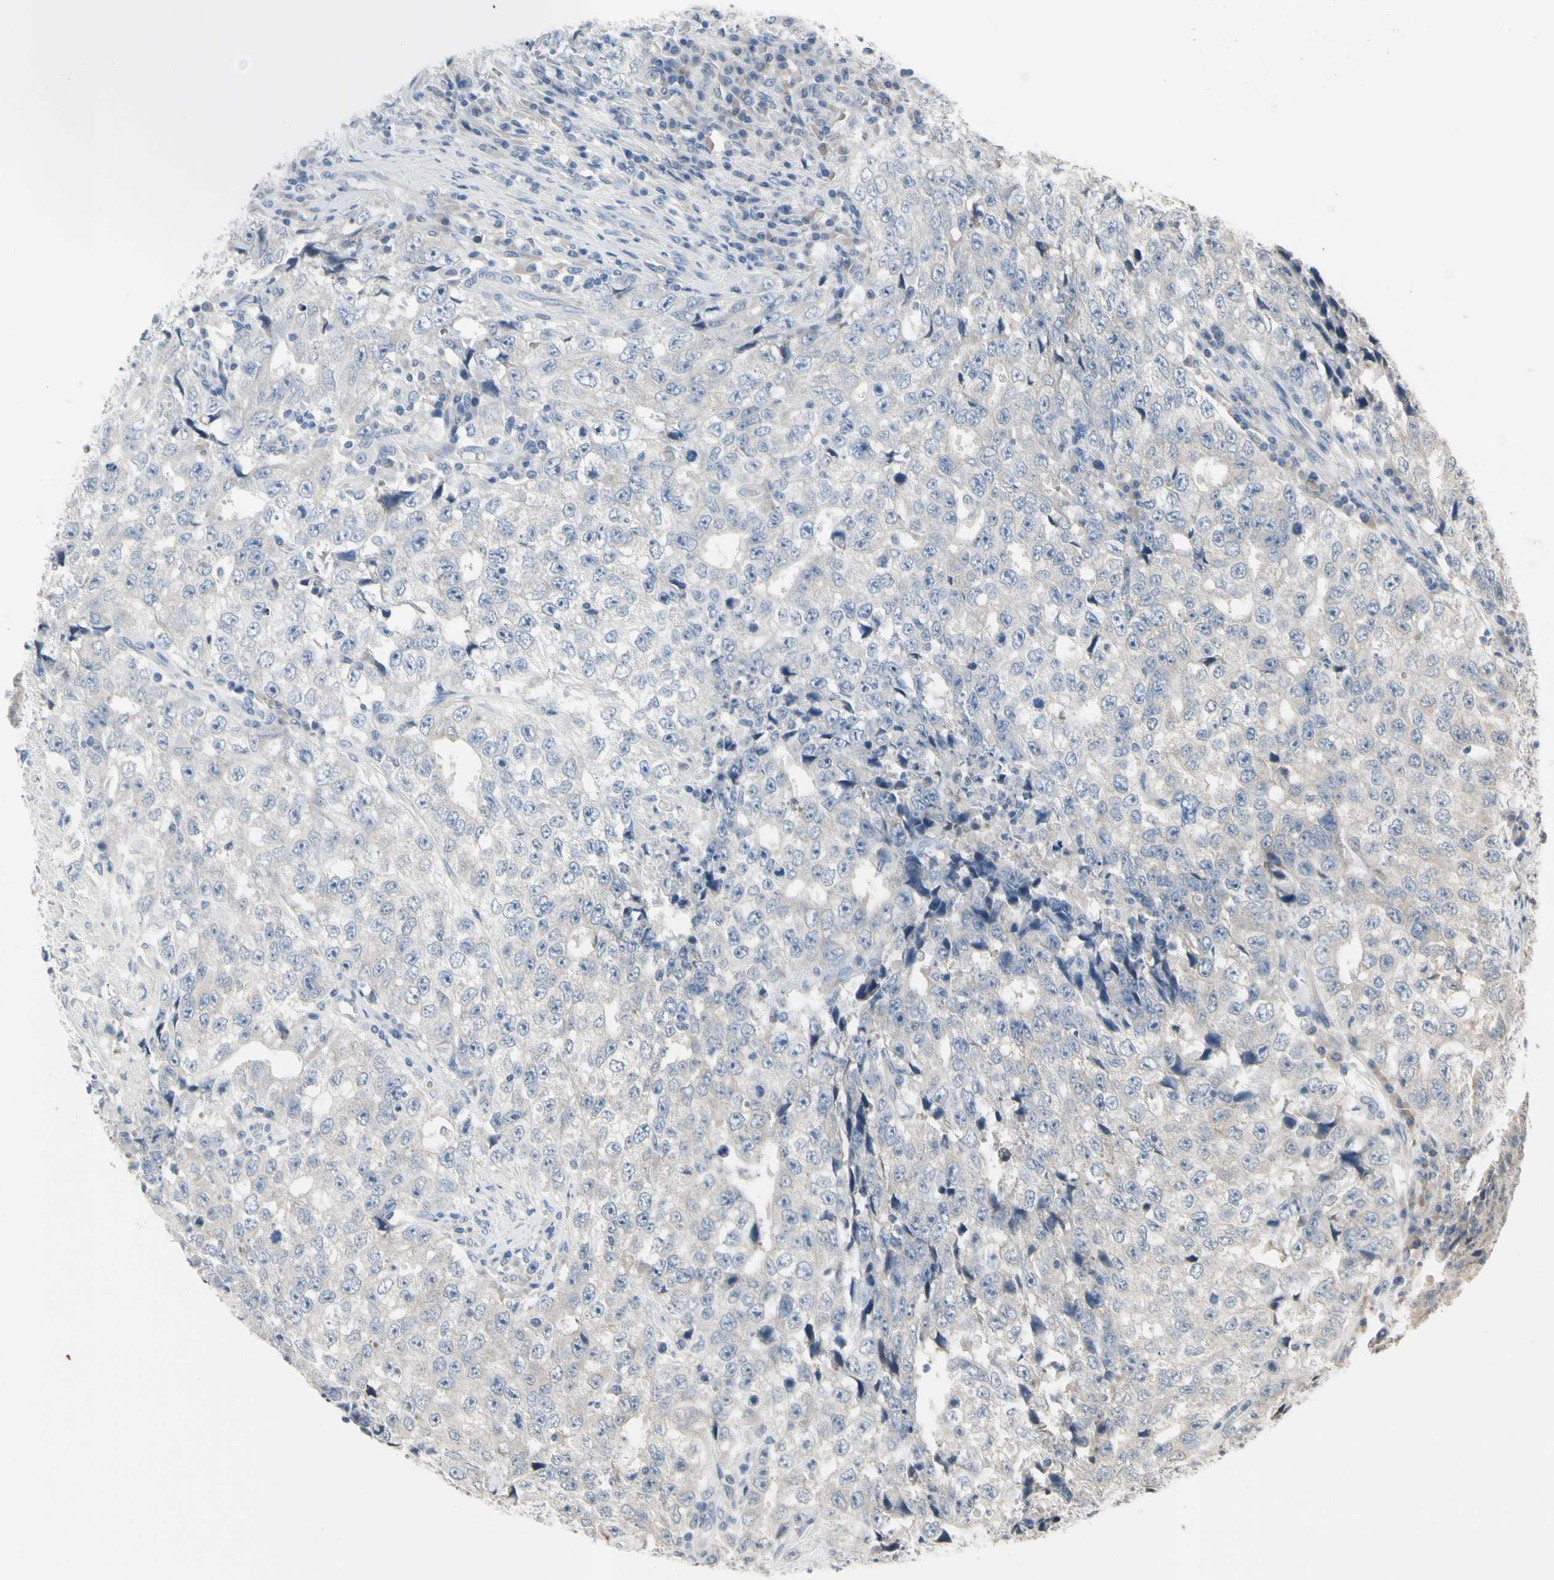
{"staining": {"intensity": "weak", "quantity": "25%-75%", "location": "cytoplasmic/membranous"}, "tissue": "testis cancer", "cell_type": "Tumor cells", "image_type": "cancer", "snomed": [{"axis": "morphology", "description": "Necrosis, NOS"}, {"axis": "morphology", "description": "Carcinoma, Embryonal, NOS"}, {"axis": "topography", "description": "Testis"}], "caption": "High-magnification brightfield microscopy of testis embryonal carcinoma stained with DAB (brown) and counterstained with hematoxylin (blue). tumor cells exhibit weak cytoplasmic/membranous expression is identified in about25%-75% of cells.", "gene": "SV2A", "patient": {"sex": "male", "age": 19}}